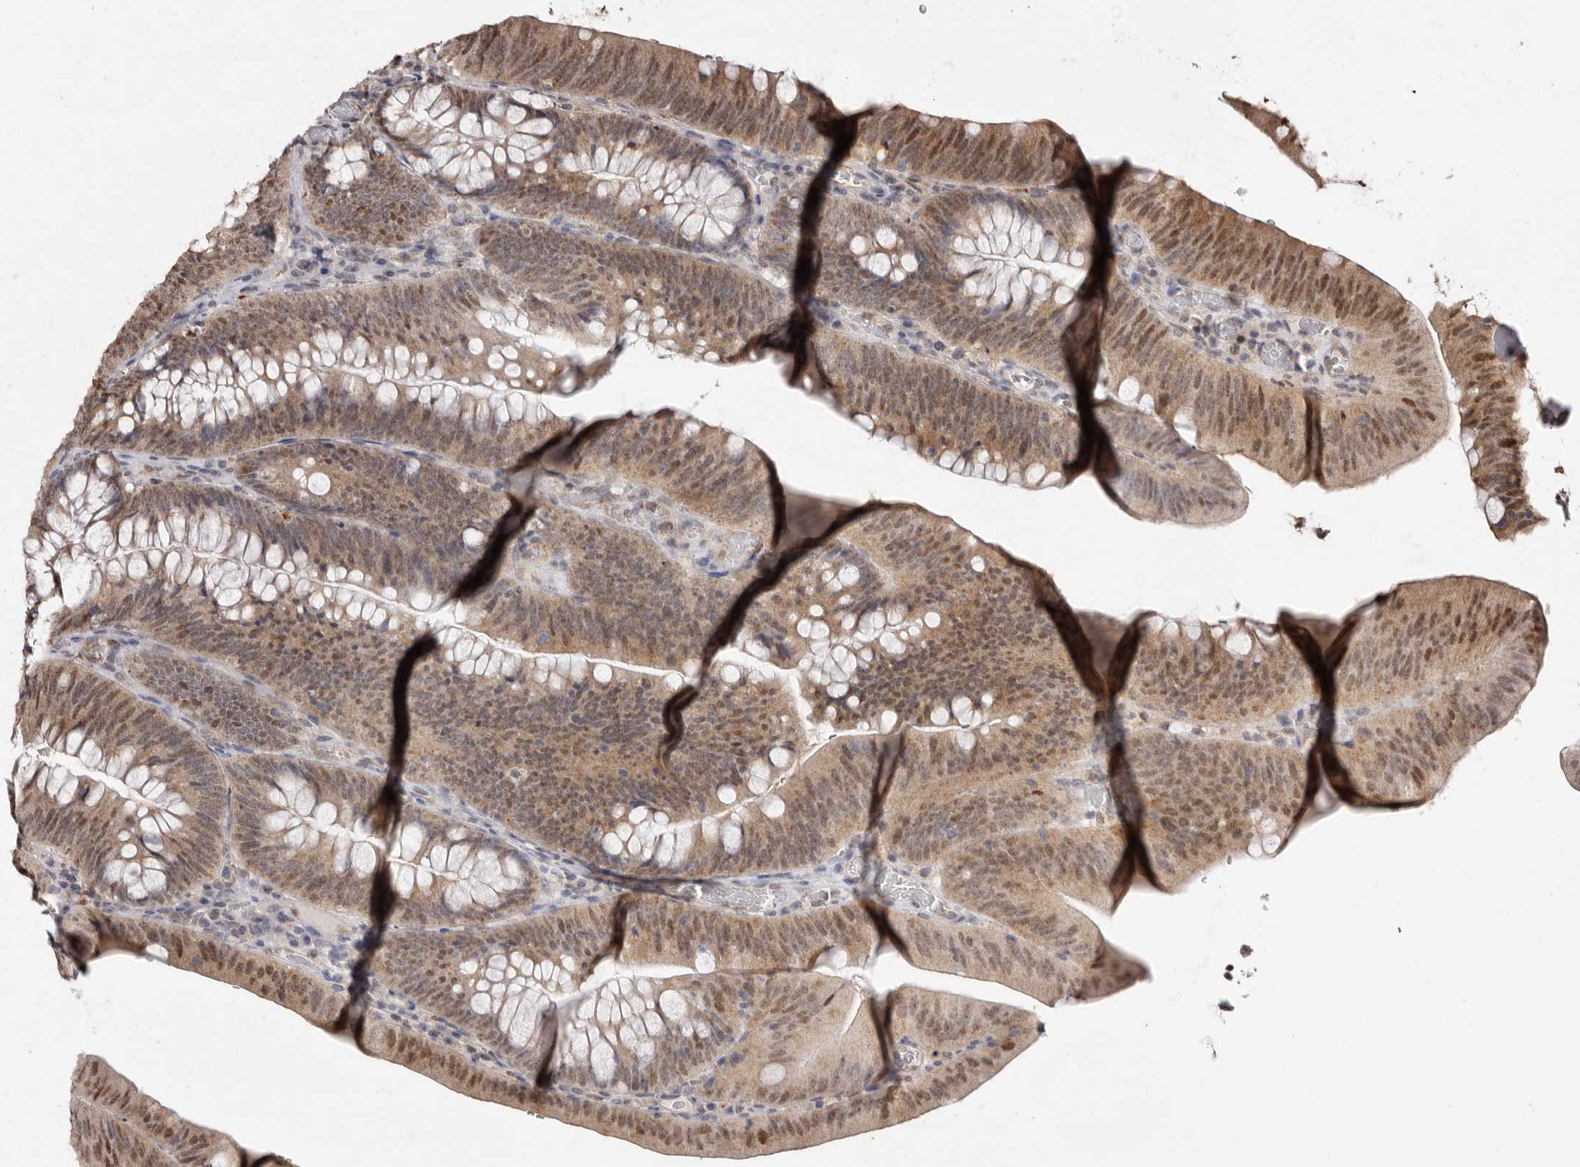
{"staining": {"intensity": "moderate", "quantity": ">75%", "location": "cytoplasmic/membranous,nuclear"}, "tissue": "colorectal cancer", "cell_type": "Tumor cells", "image_type": "cancer", "snomed": [{"axis": "morphology", "description": "Normal tissue, NOS"}, {"axis": "topography", "description": "Colon"}], "caption": "The immunohistochemical stain labels moderate cytoplasmic/membranous and nuclear staining in tumor cells of colorectal cancer tissue.", "gene": "NOTCH1", "patient": {"sex": "female", "age": 82}}